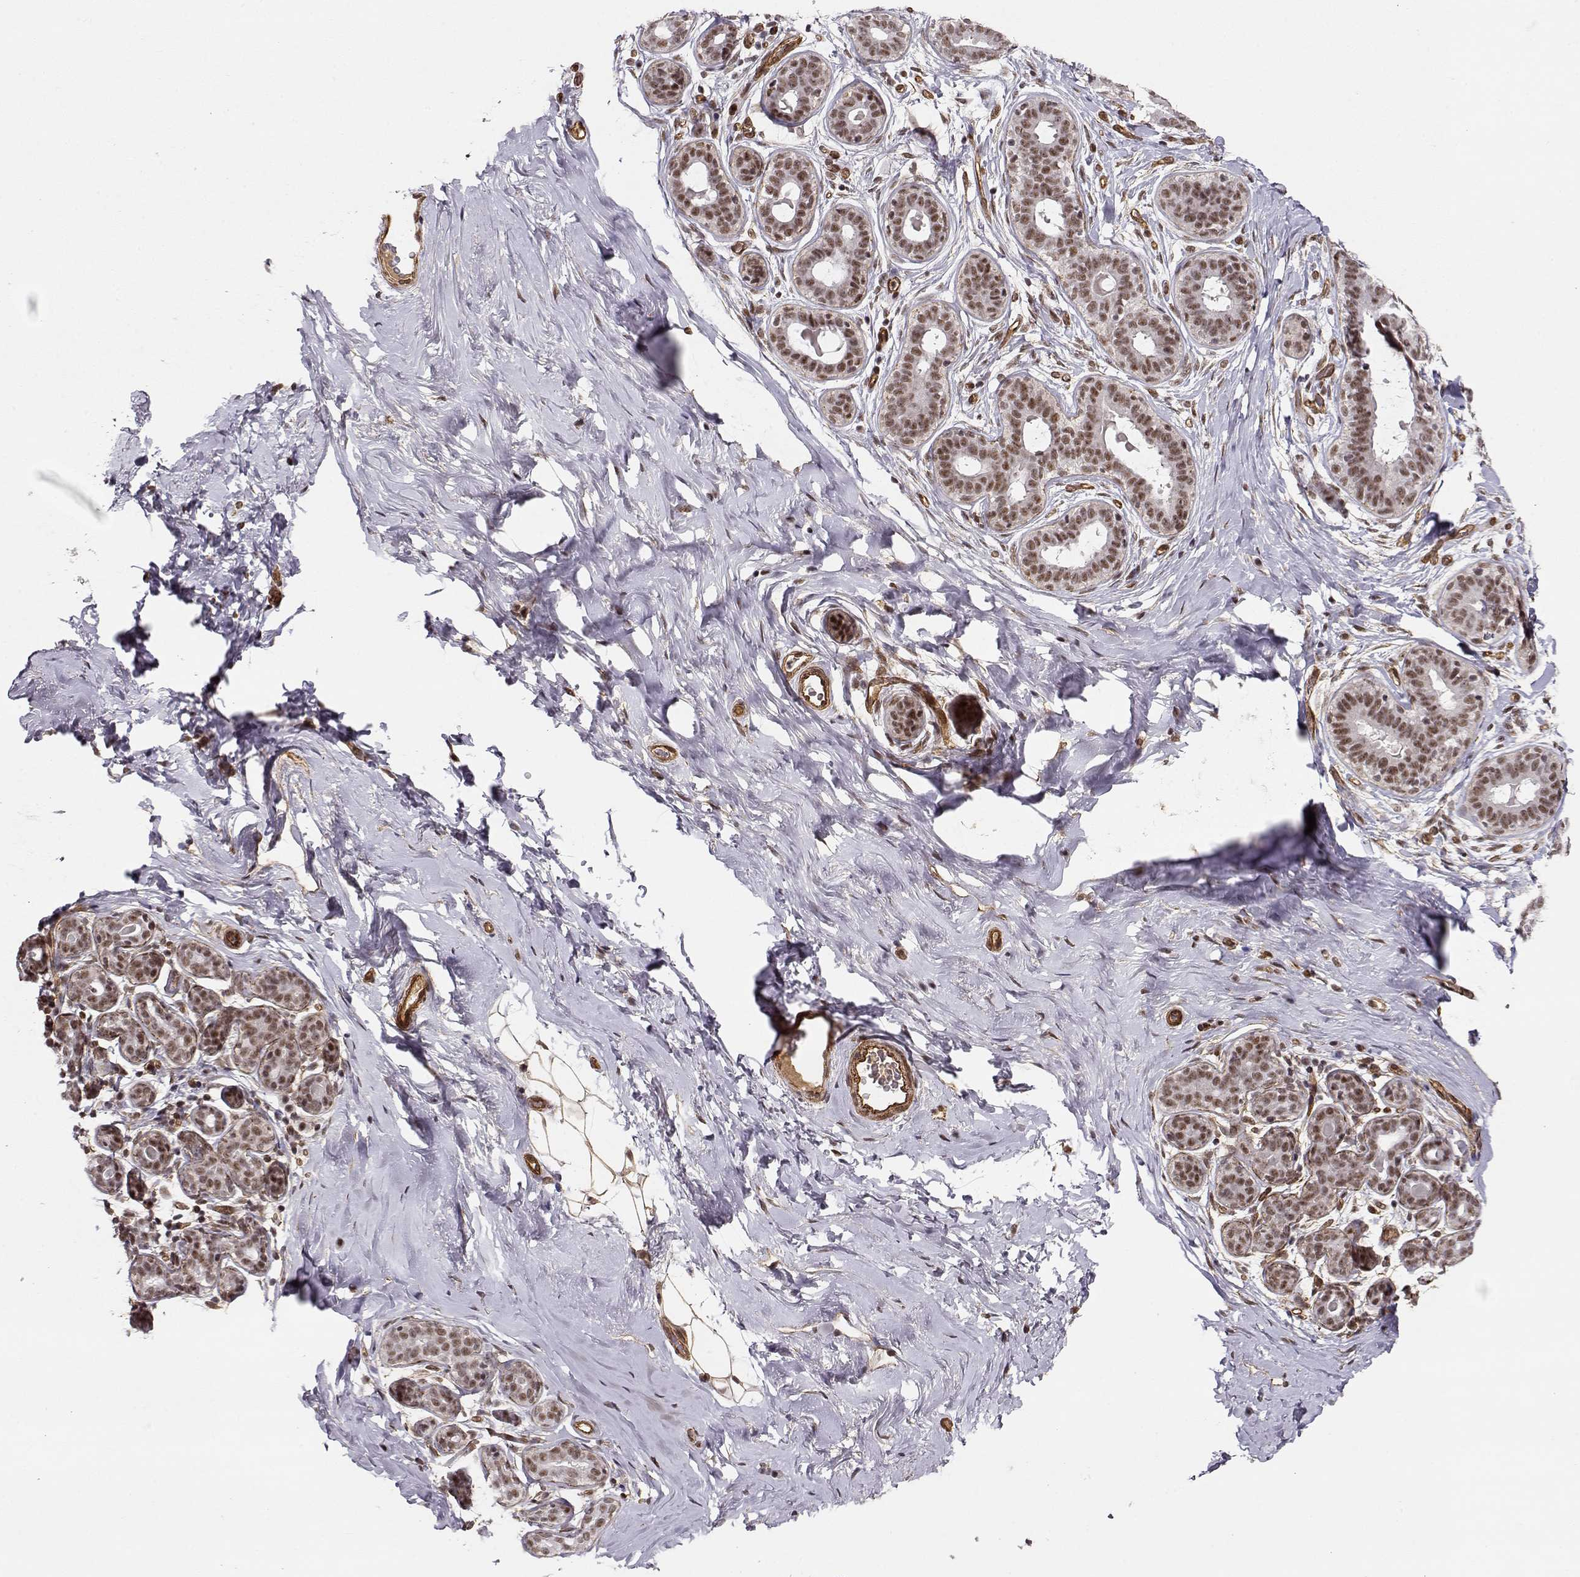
{"staining": {"intensity": "moderate", "quantity": ">75%", "location": "nuclear"}, "tissue": "breast", "cell_type": "Adipocytes", "image_type": "normal", "snomed": [{"axis": "morphology", "description": "Normal tissue, NOS"}, {"axis": "topography", "description": "Skin"}, {"axis": "topography", "description": "Breast"}], "caption": "Protein expression by immunohistochemistry (IHC) displays moderate nuclear expression in approximately >75% of adipocytes in normal breast.", "gene": "CIR1", "patient": {"sex": "female", "age": 43}}